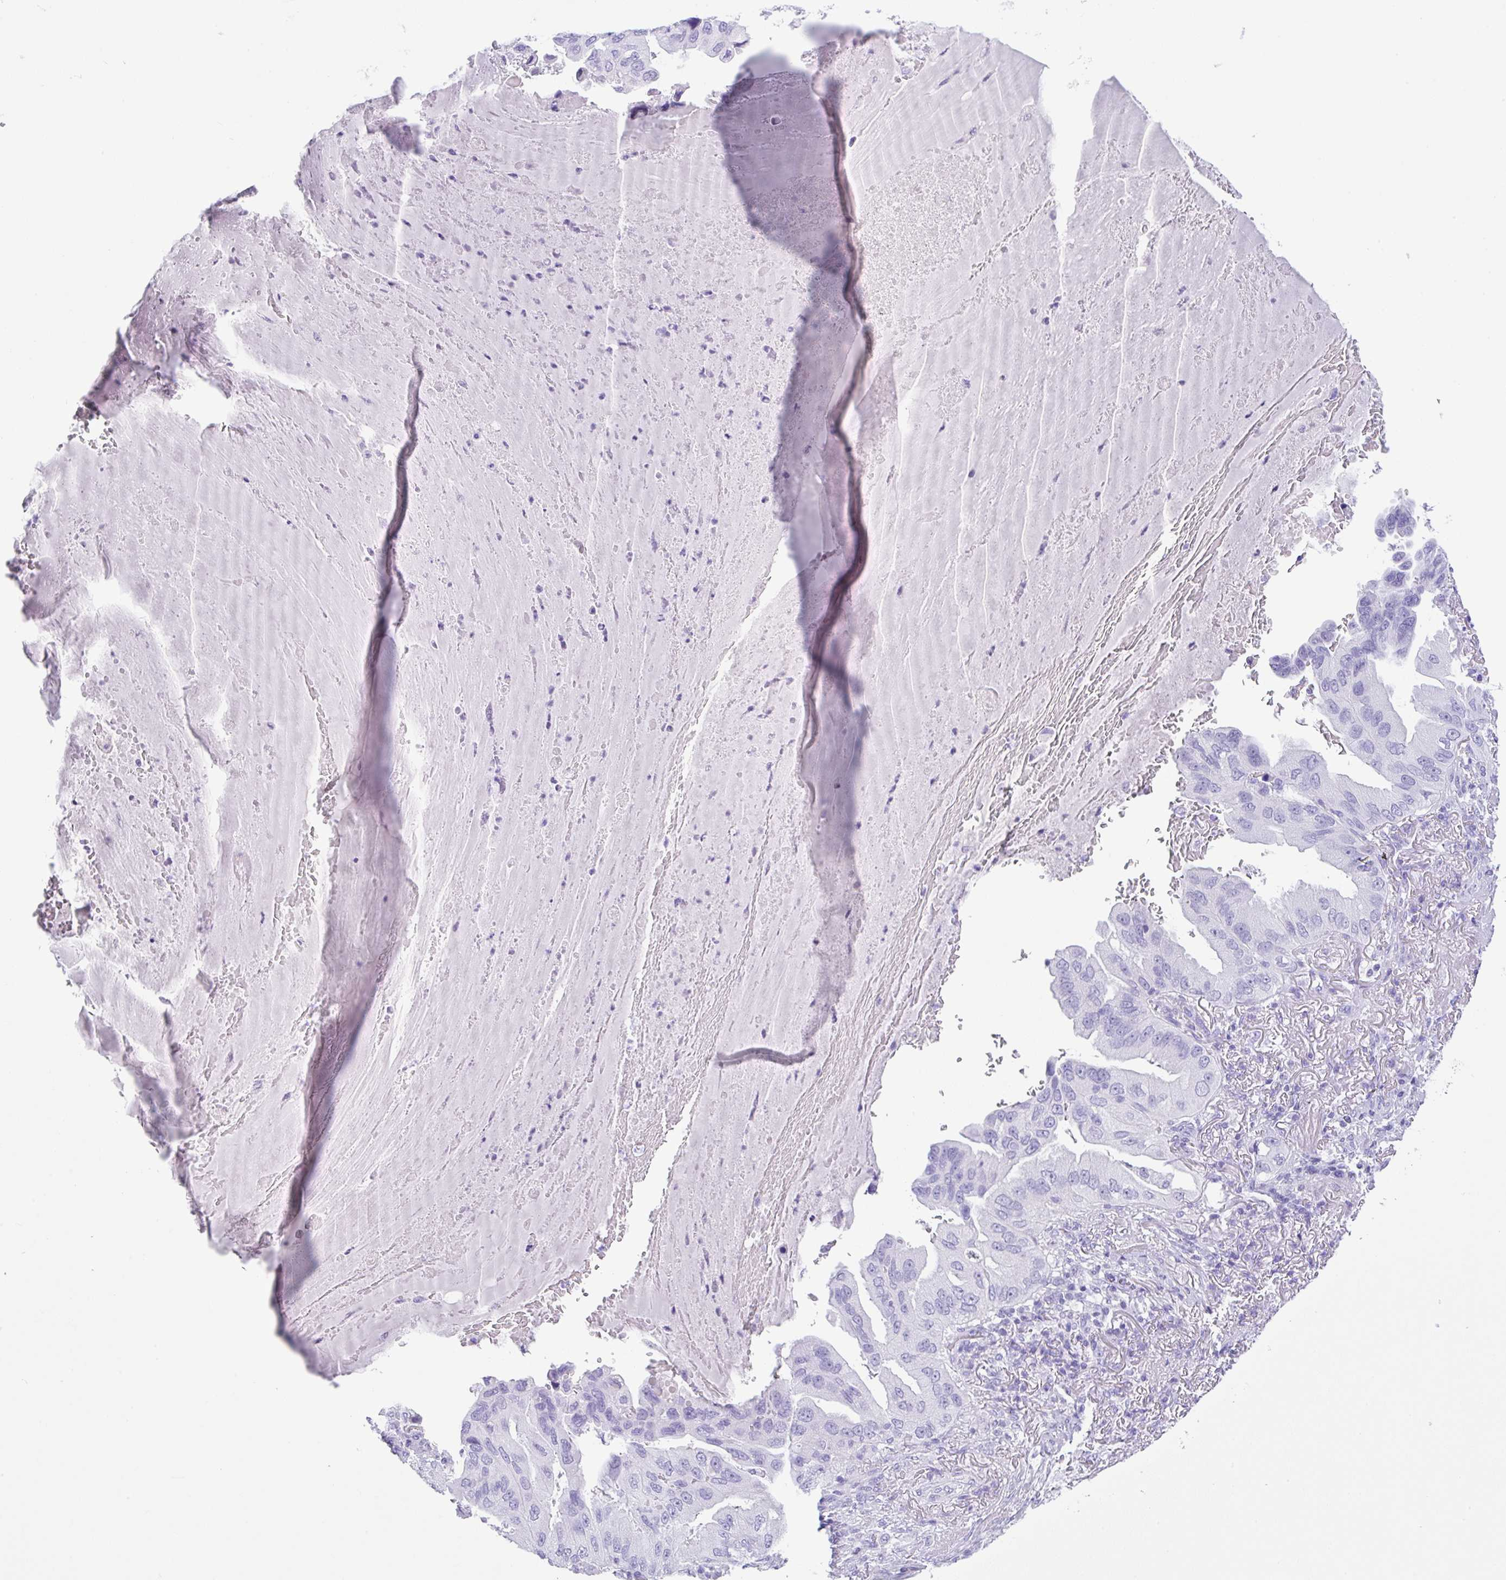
{"staining": {"intensity": "negative", "quantity": "none", "location": "none"}, "tissue": "lung cancer", "cell_type": "Tumor cells", "image_type": "cancer", "snomed": [{"axis": "morphology", "description": "Adenocarcinoma, NOS"}, {"axis": "topography", "description": "Lung"}], "caption": "Micrograph shows no protein positivity in tumor cells of lung adenocarcinoma tissue.", "gene": "CPA1", "patient": {"sex": "female", "age": 69}}